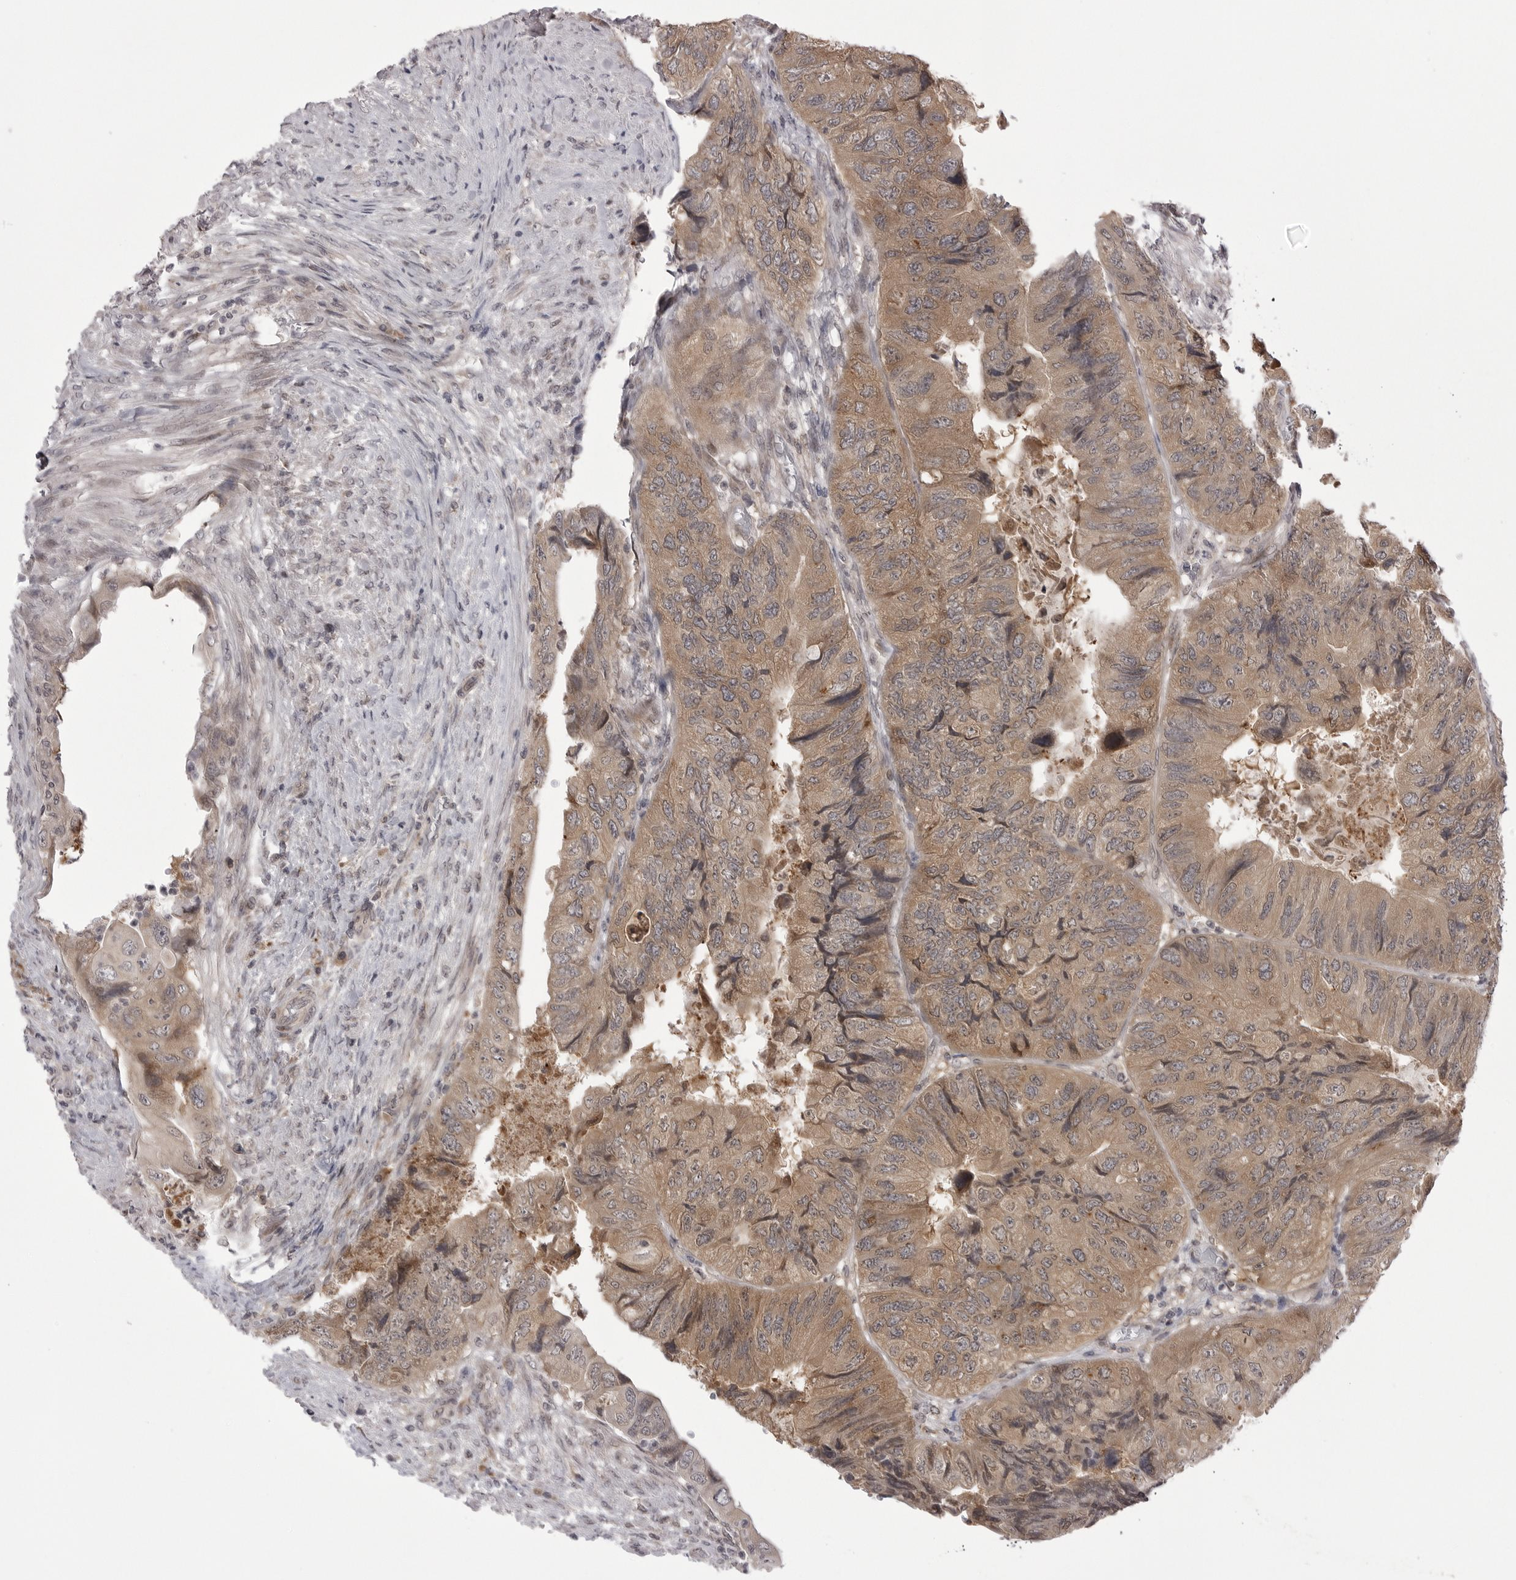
{"staining": {"intensity": "moderate", "quantity": ">75%", "location": "cytoplasmic/membranous,nuclear"}, "tissue": "colorectal cancer", "cell_type": "Tumor cells", "image_type": "cancer", "snomed": [{"axis": "morphology", "description": "Adenocarcinoma, NOS"}, {"axis": "topography", "description": "Rectum"}], "caption": "Brown immunohistochemical staining in human colorectal cancer displays moderate cytoplasmic/membranous and nuclear expression in approximately >75% of tumor cells. (DAB (3,3'-diaminobenzidine) IHC with brightfield microscopy, high magnification).", "gene": "PTK2B", "patient": {"sex": "male", "age": 63}}